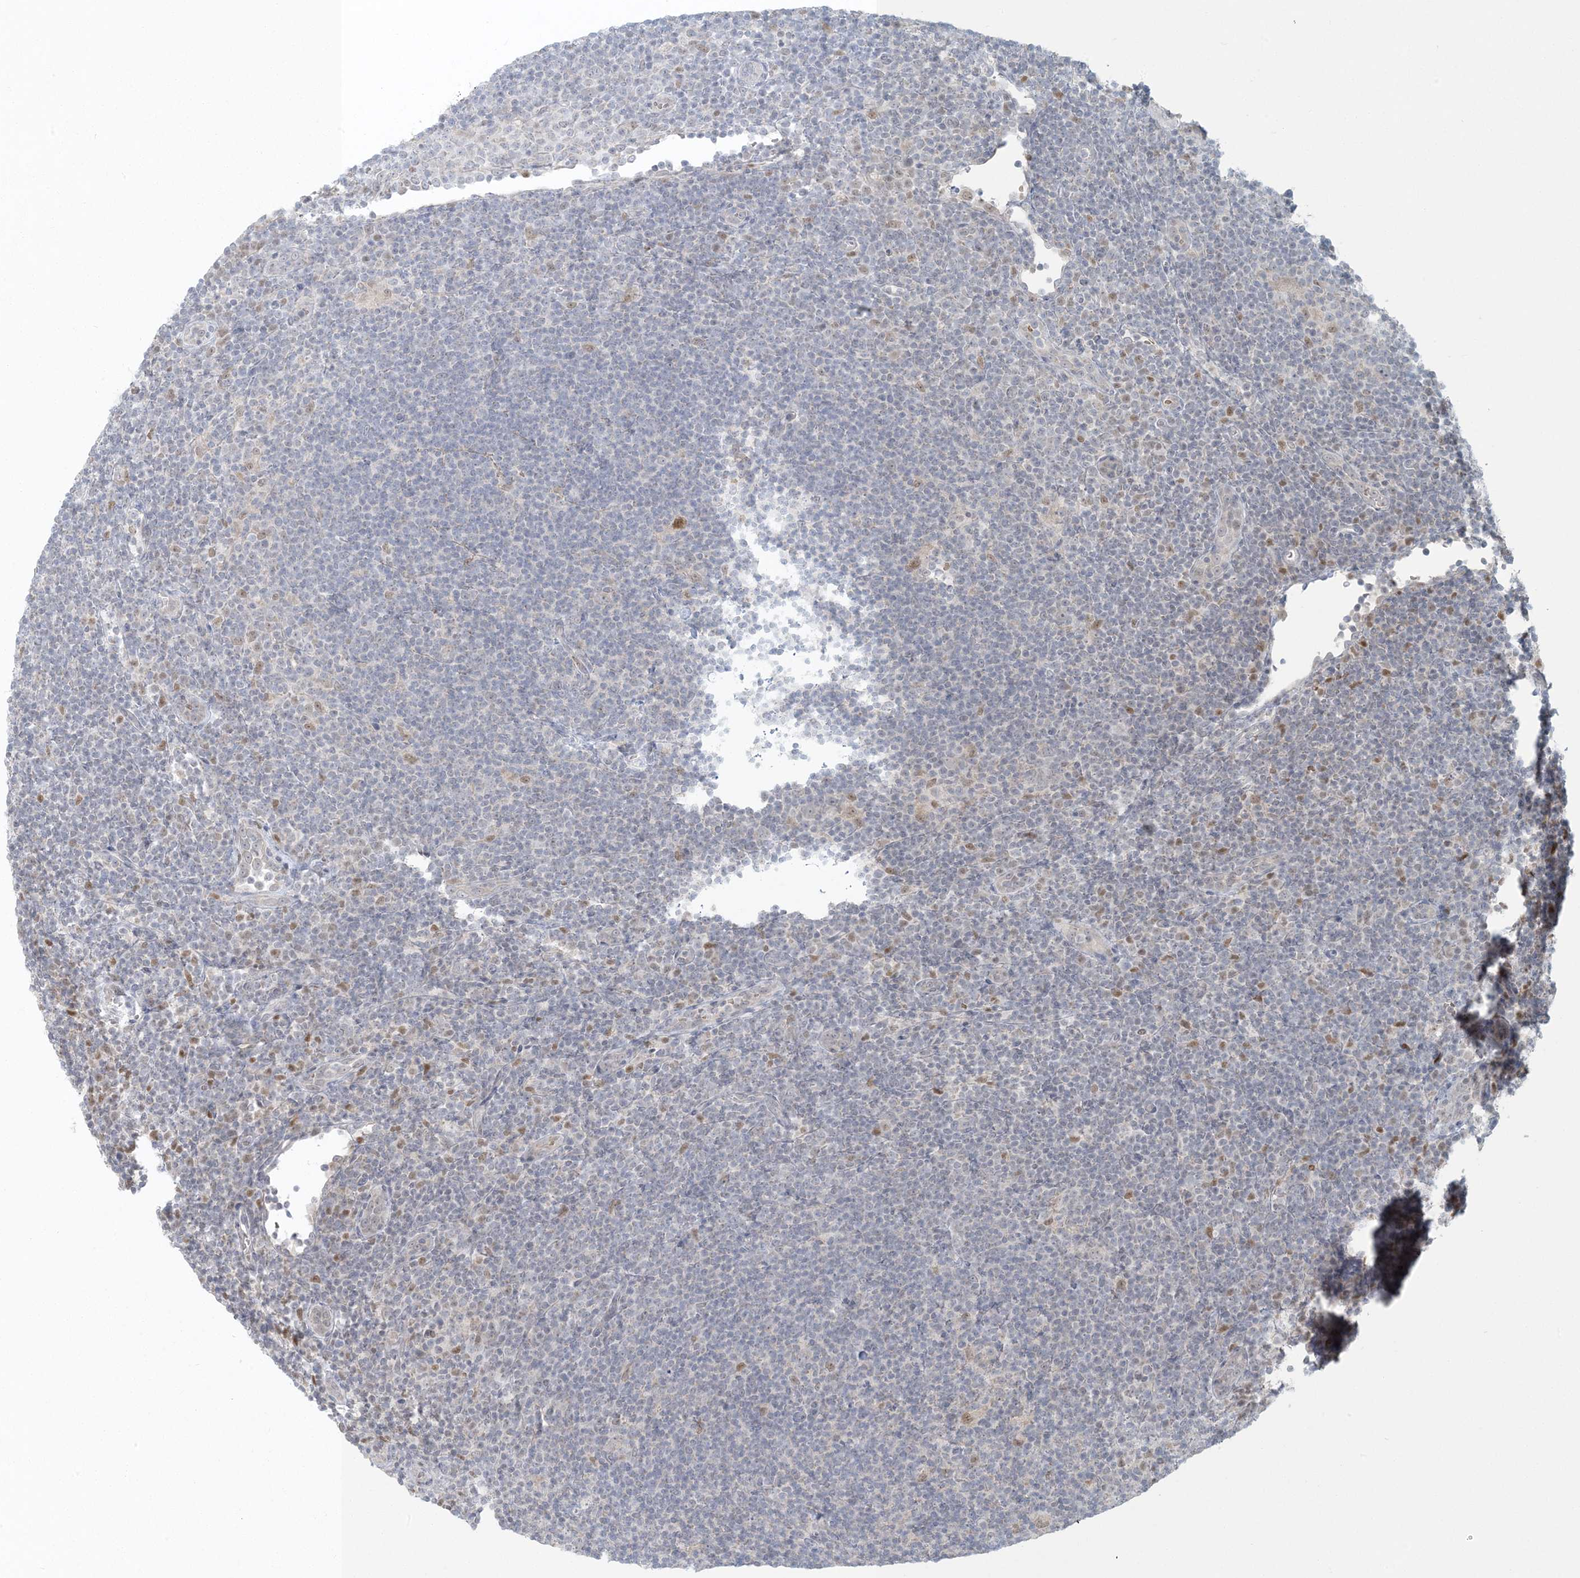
{"staining": {"intensity": "negative", "quantity": "none", "location": "none"}, "tissue": "lymphoma", "cell_type": "Tumor cells", "image_type": "cancer", "snomed": [{"axis": "morphology", "description": "Hodgkin's disease, NOS"}, {"axis": "topography", "description": "Lymph node"}], "caption": "Human lymphoma stained for a protein using IHC demonstrates no expression in tumor cells.", "gene": "CTDNEP1", "patient": {"sex": "female", "age": 57}}